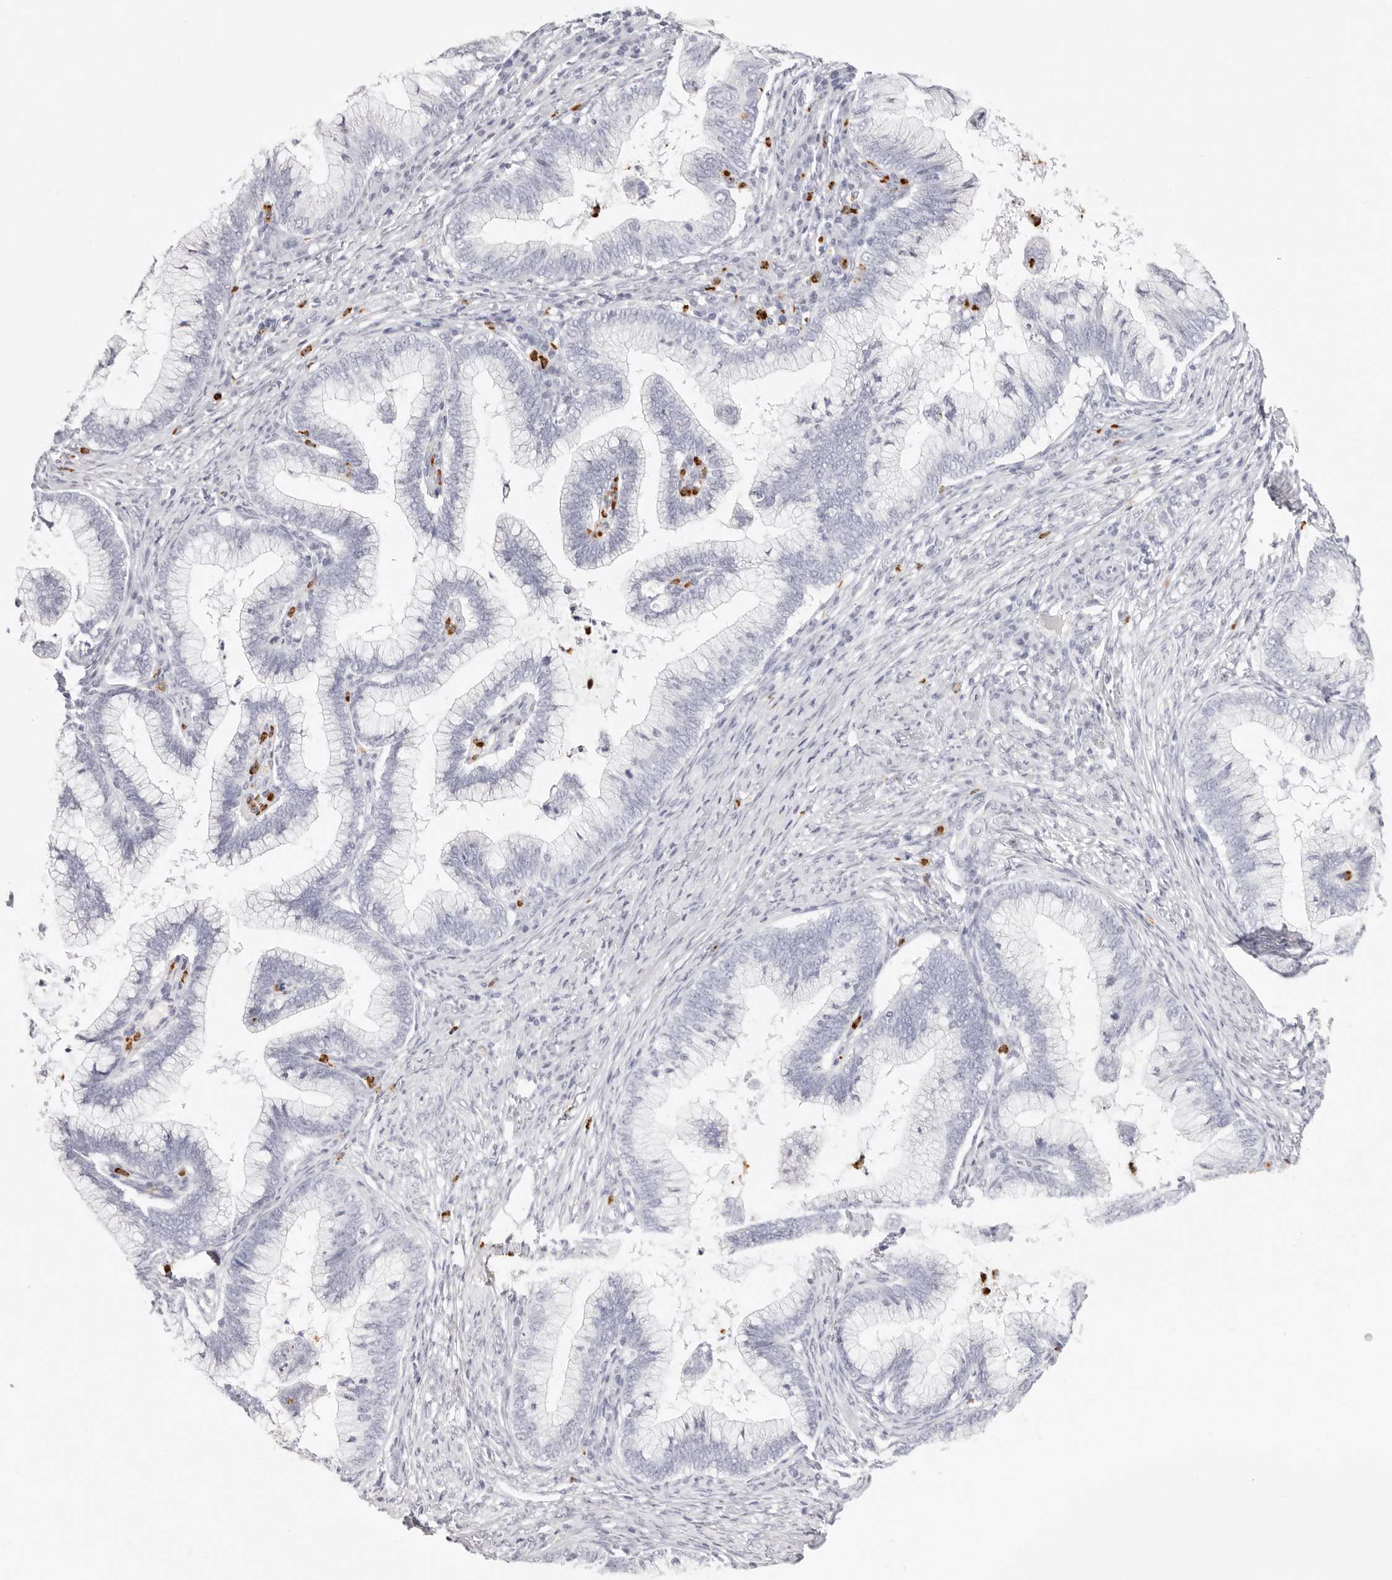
{"staining": {"intensity": "negative", "quantity": "none", "location": "none"}, "tissue": "cervical cancer", "cell_type": "Tumor cells", "image_type": "cancer", "snomed": [{"axis": "morphology", "description": "Adenocarcinoma, NOS"}, {"axis": "topography", "description": "Cervix"}], "caption": "Tumor cells show no significant protein staining in cervical cancer.", "gene": "CAMP", "patient": {"sex": "female", "age": 36}}